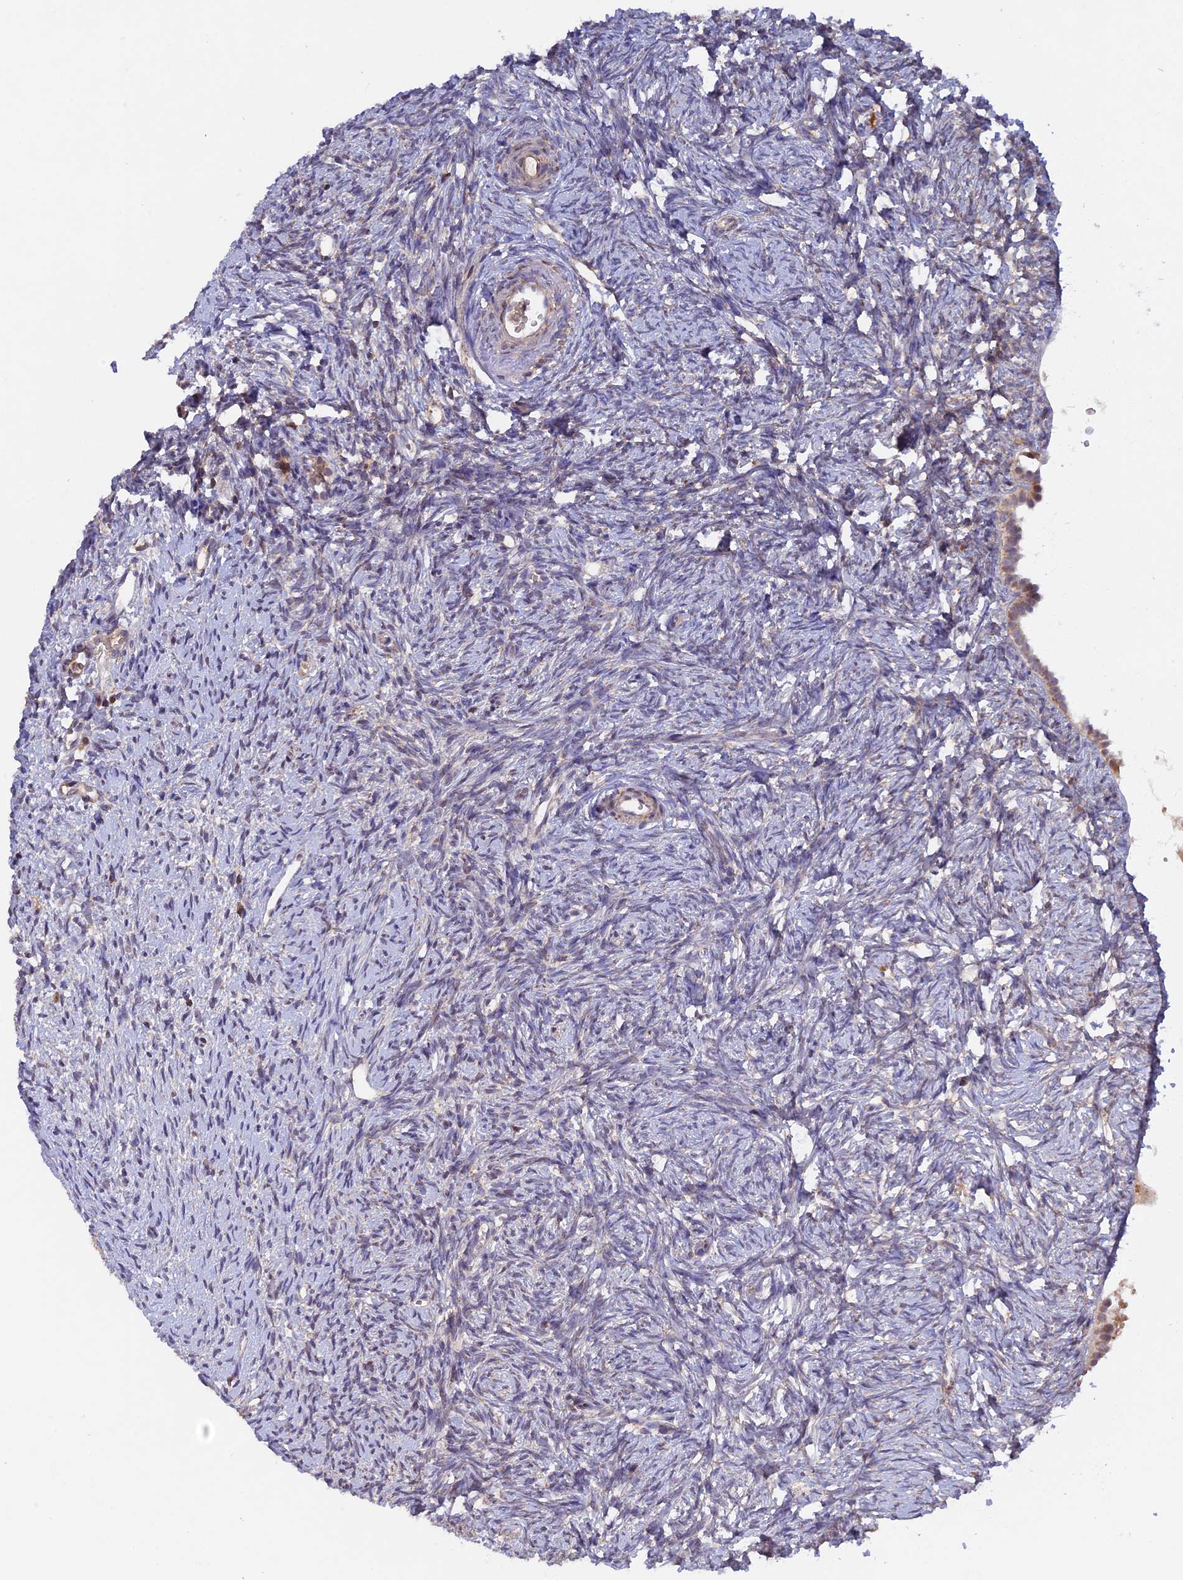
{"staining": {"intensity": "weak", "quantity": ">75%", "location": "cytoplasmic/membranous"}, "tissue": "ovary", "cell_type": "Follicle cells", "image_type": "normal", "snomed": [{"axis": "morphology", "description": "Normal tissue, NOS"}, {"axis": "topography", "description": "Ovary"}], "caption": "Brown immunohistochemical staining in benign ovary exhibits weak cytoplasmic/membranous staining in approximately >75% of follicle cells.", "gene": "MPV17L", "patient": {"sex": "female", "age": 51}}